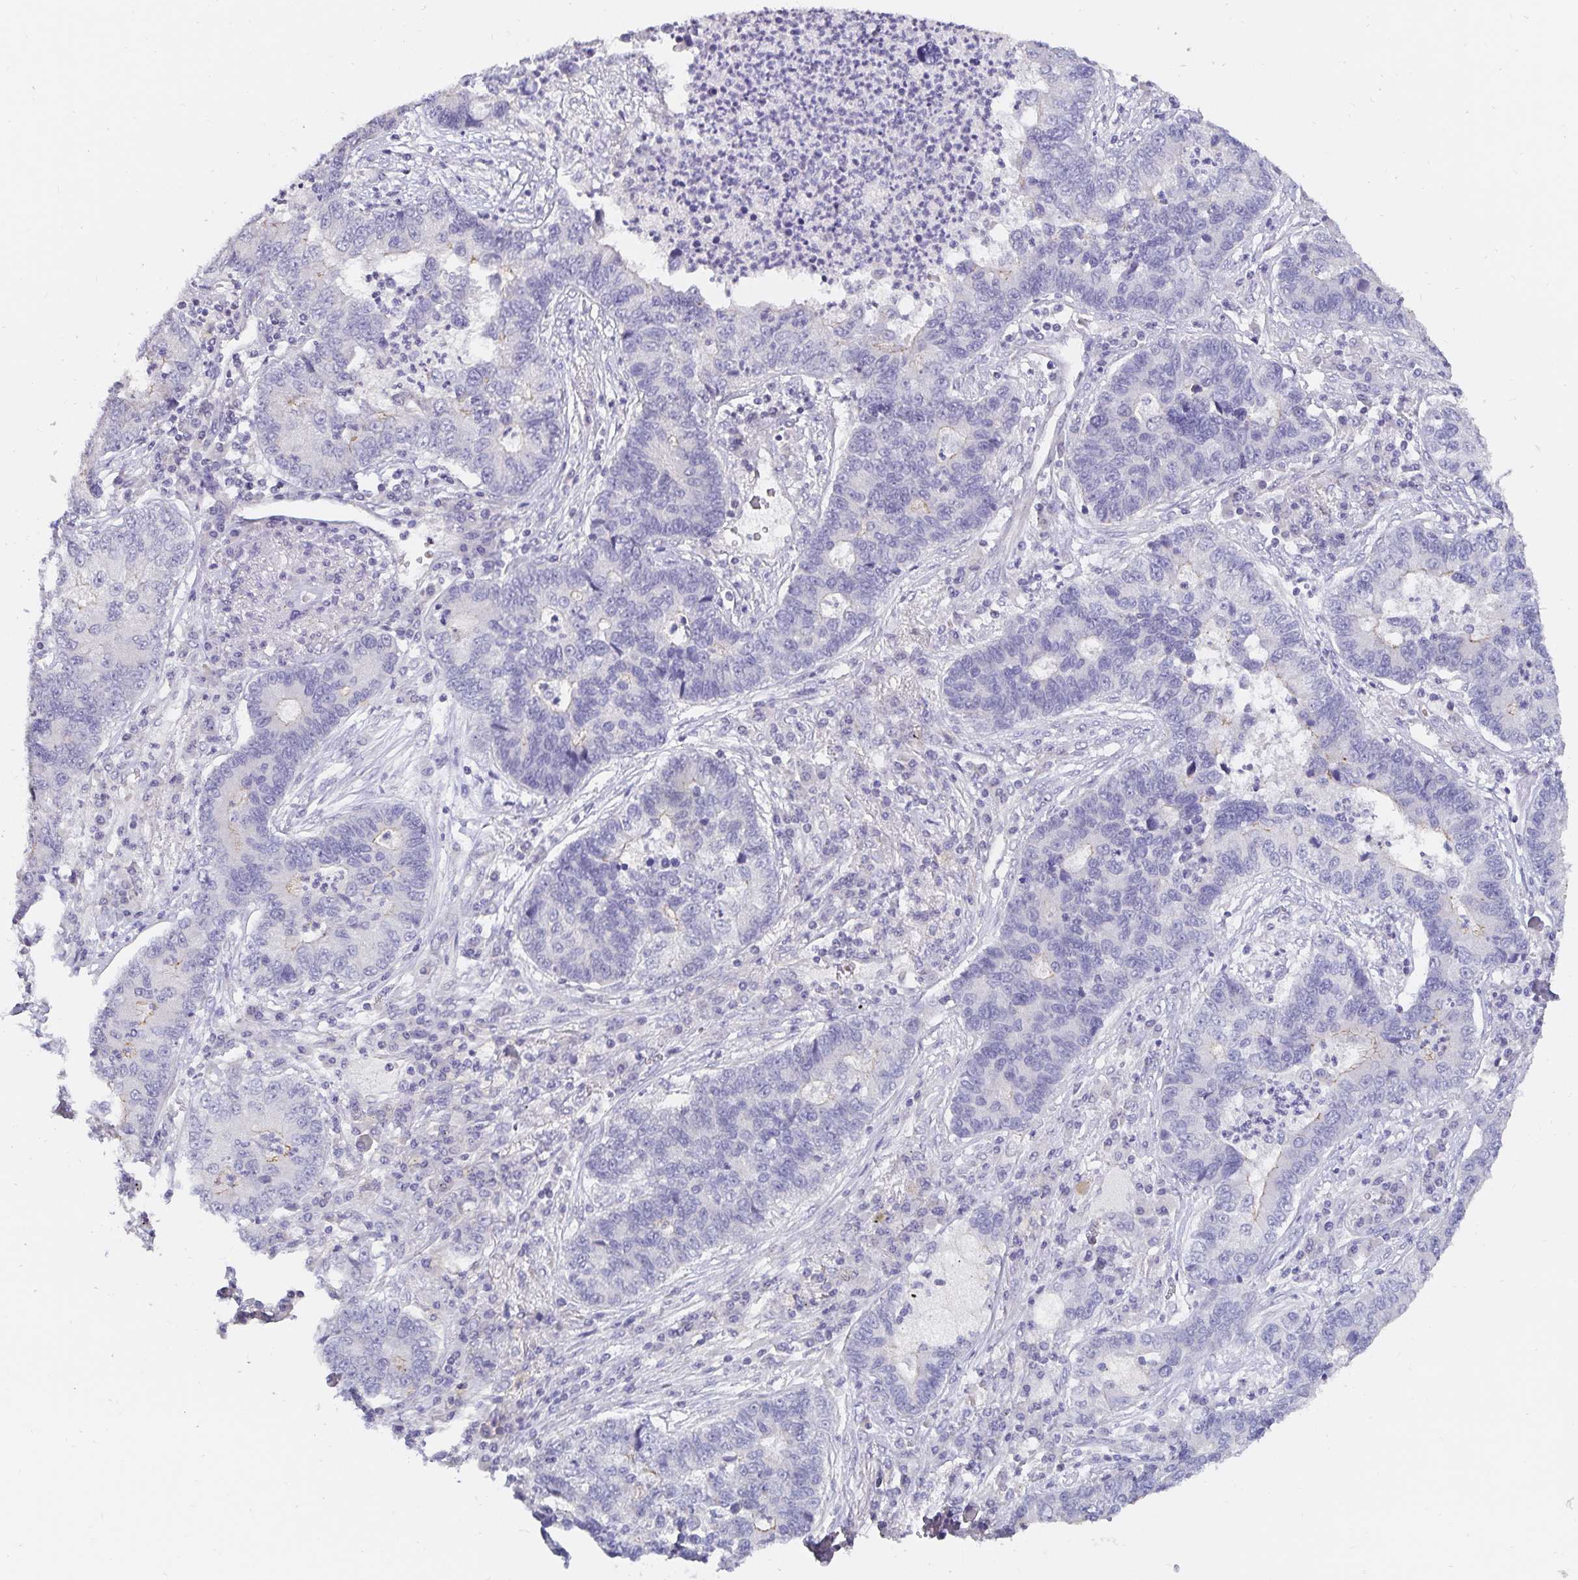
{"staining": {"intensity": "negative", "quantity": "none", "location": "none"}, "tissue": "lung cancer", "cell_type": "Tumor cells", "image_type": "cancer", "snomed": [{"axis": "morphology", "description": "Adenocarcinoma, NOS"}, {"axis": "topography", "description": "Lung"}], "caption": "There is no significant staining in tumor cells of lung cancer.", "gene": "PDX1", "patient": {"sex": "female", "age": 57}}